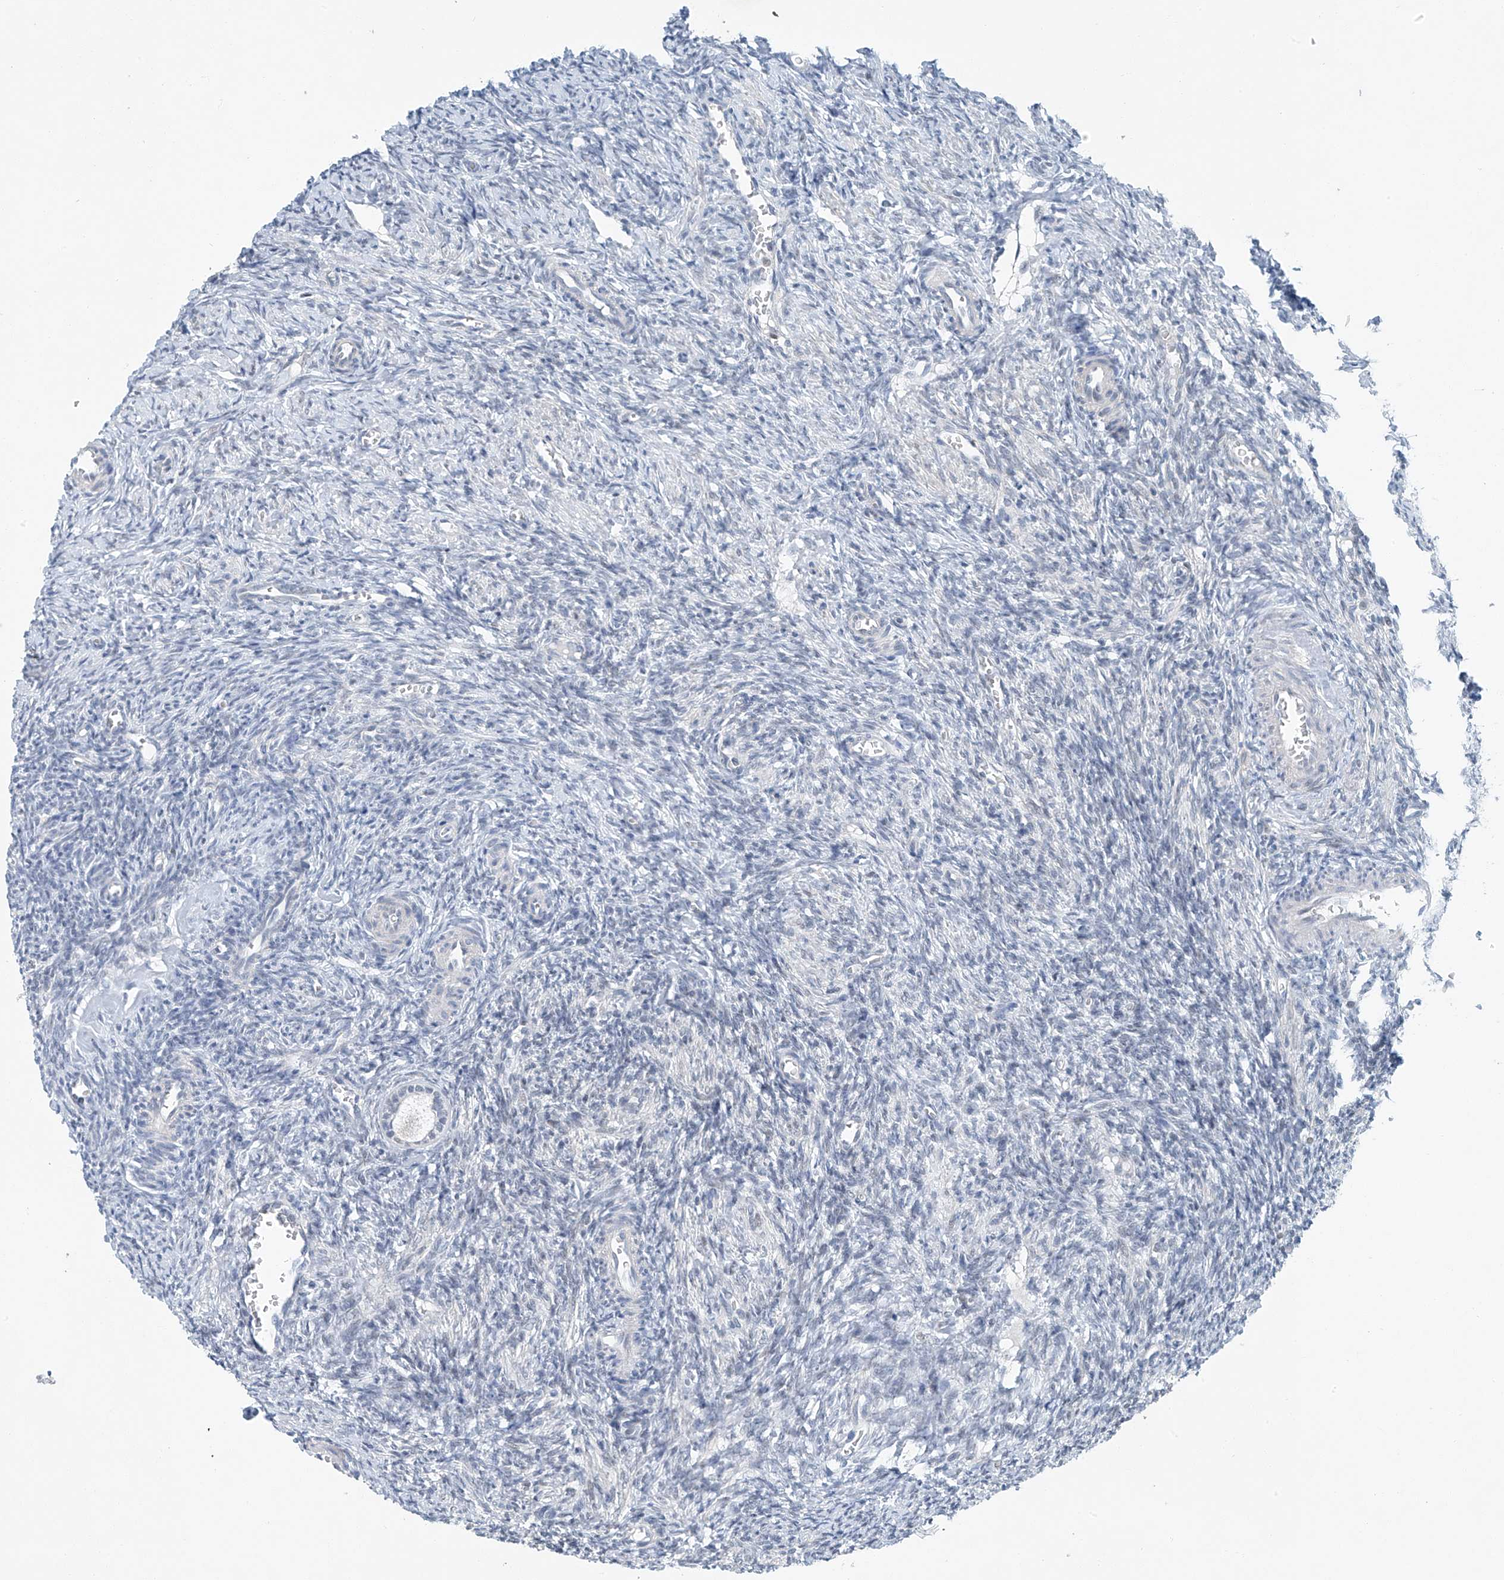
{"staining": {"intensity": "negative", "quantity": "none", "location": "none"}, "tissue": "ovary", "cell_type": "Follicle cells", "image_type": "normal", "snomed": [{"axis": "morphology", "description": "Normal tissue, NOS"}, {"axis": "topography", "description": "Ovary"}], "caption": "An immunohistochemistry photomicrograph of benign ovary is shown. There is no staining in follicle cells of ovary.", "gene": "TAF8", "patient": {"sex": "female", "age": 27}}